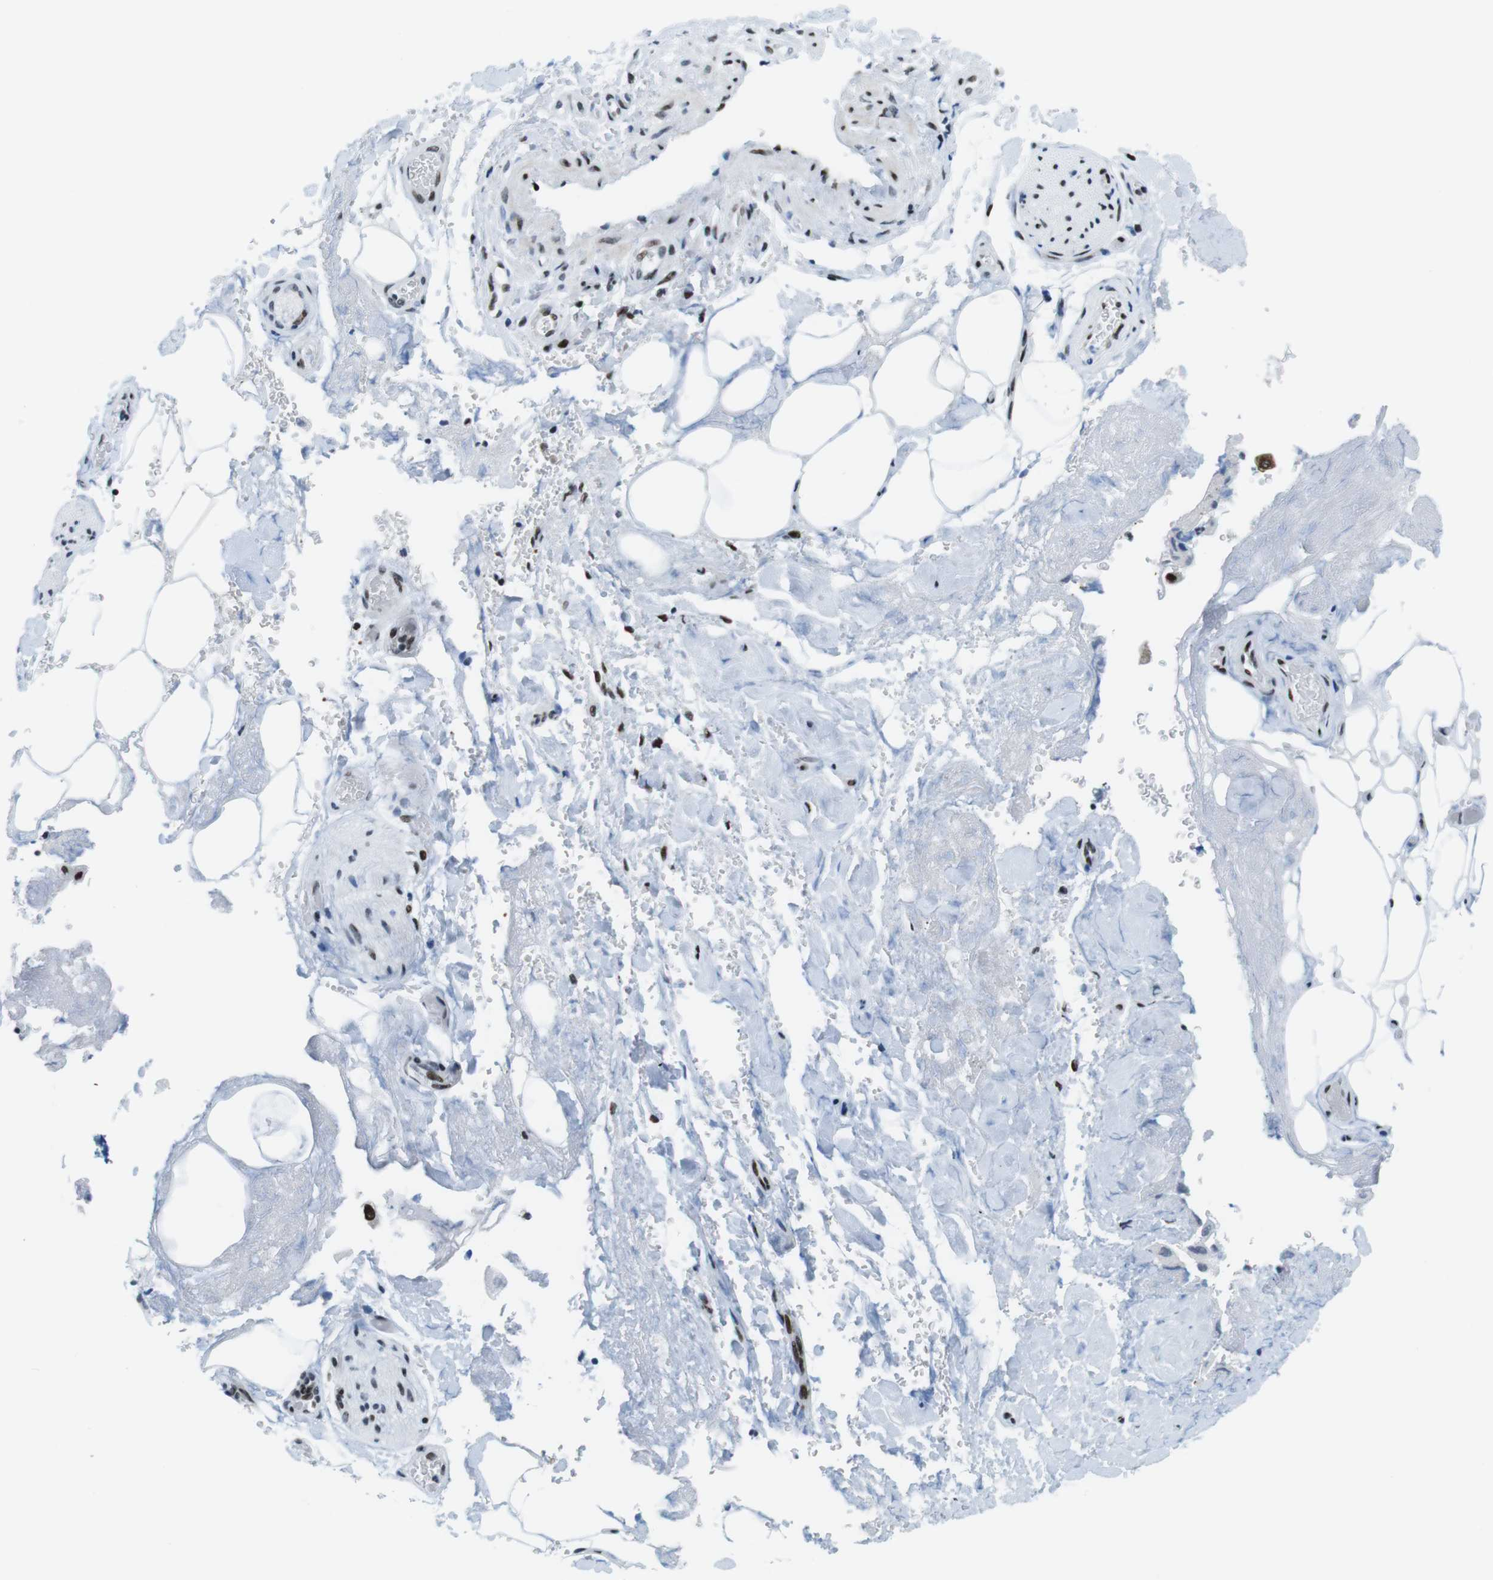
{"staining": {"intensity": "moderate", "quantity": ">75%", "location": "nuclear"}, "tissue": "adipose tissue", "cell_type": "Adipocytes", "image_type": "normal", "snomed": [{"axis": "morphology", "description": "Normal tissue, NOS"}, {"axis": "morphology", "description": "Cholangiocarcinoma"}, {"axis": "topography", "description": "Liver"}, {"axis": "topography", "description": "Peripheral nerve tissue"}], "caption": "Immunohistochemical staining of benign human adipose tissue reveals >75% levels of moderate nuclear protein positivity in about >75% of adipocytes. (DAB (3,3'-diaminobenzidine) IHC, brown staining for protein, blue staining for nuclei).", "gene": "CITED2", "patient": {"sex": "male", "age": 50}}